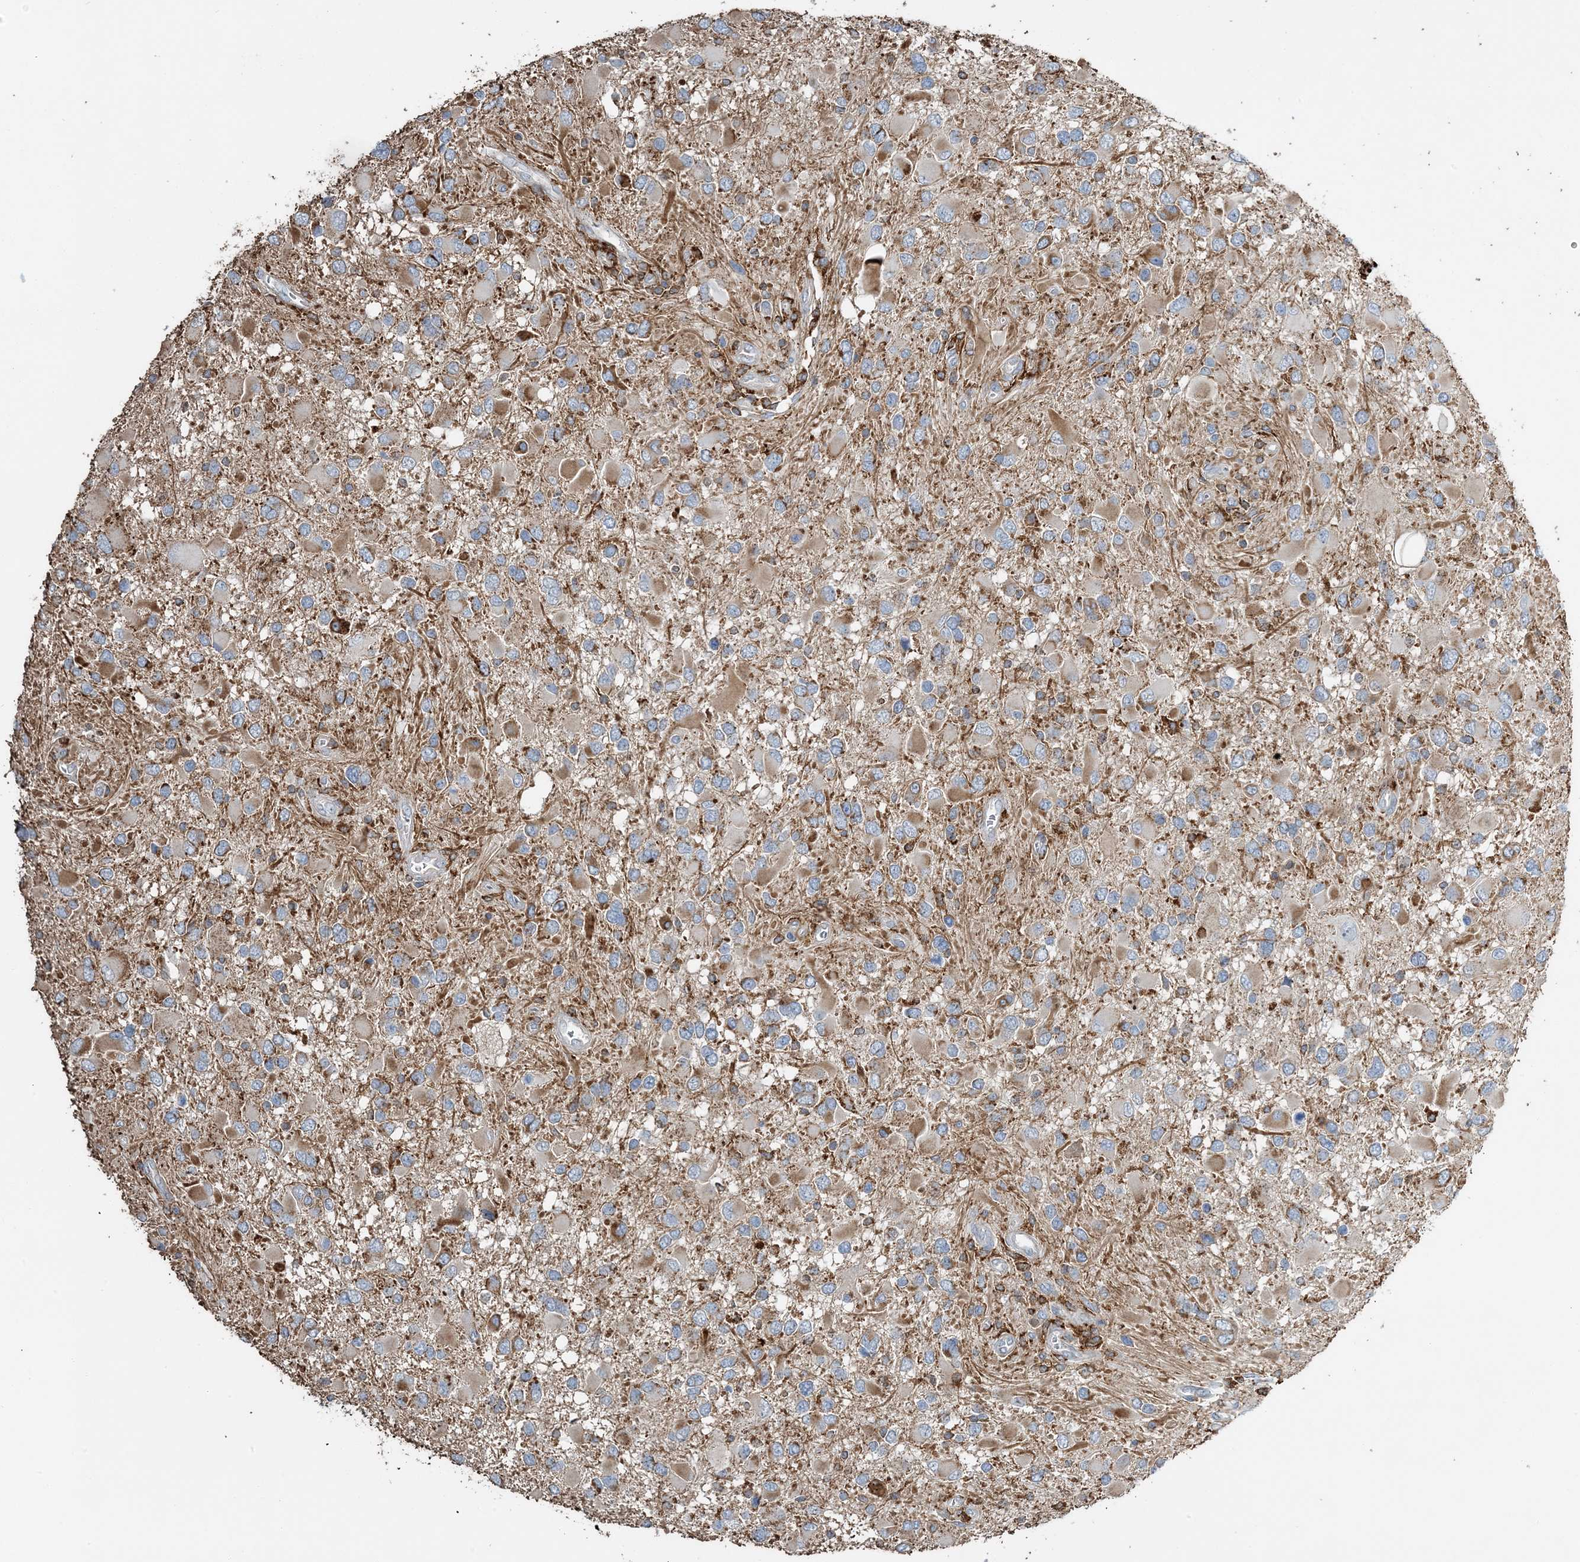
{"staining": {"intensity": "moderate", "quantity": "25%-75%", "location": "cytoplasmic/membranous"}, "tissue": "glioma", "cell_type": "Tumor cells", "image_type": "cancer", "snomed": [{"axis": "morphology", "description": "Glioma, malignant, High grade"}, {"axis": "topography", "description": "Brain"}], "caption": "Glioma stained with a brown dye reveals moderate cytoplasmic/membranous positive positivity in approximately 25%-75% of tumor cells.", "gene": "TMLHE", "patient": {"sex": "male", "age": 53}}